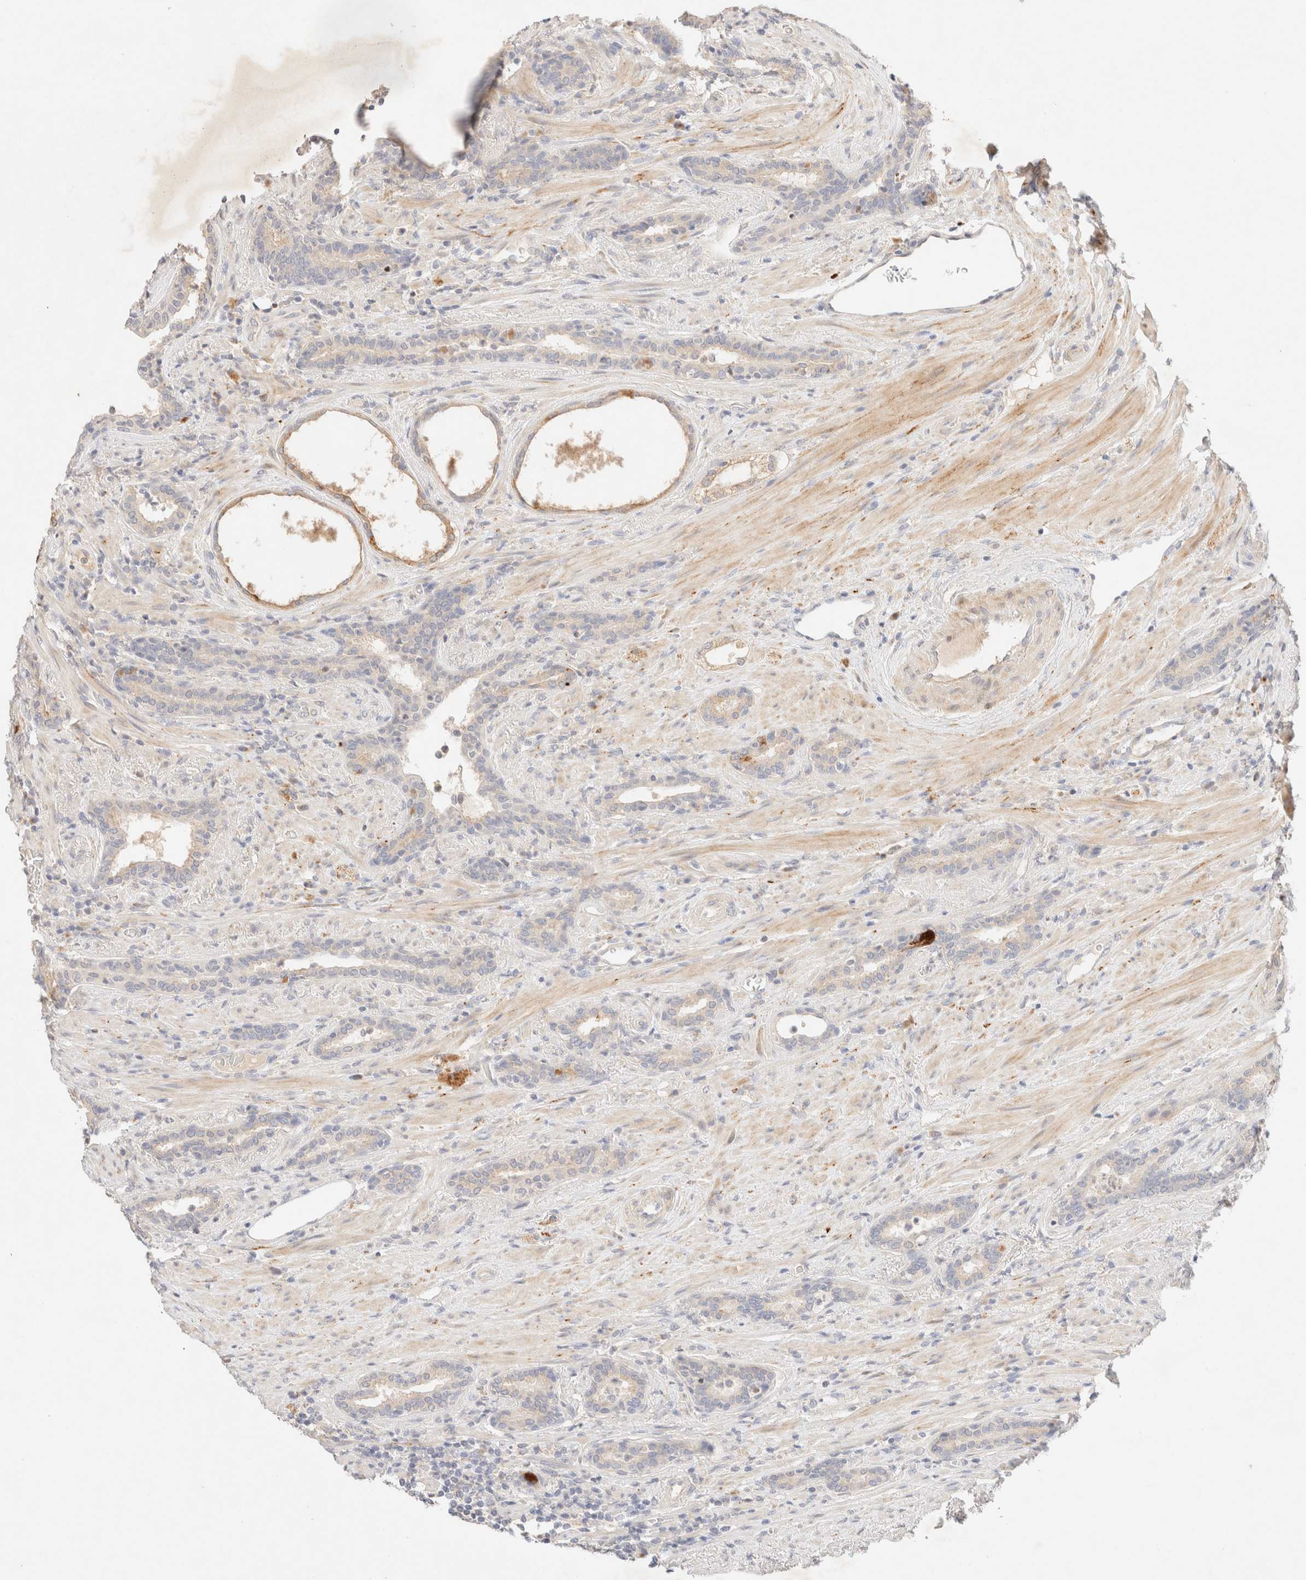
{"staining": {"intensity": "weak", "quantity": "<25%", "location": "cytoplasmic/membranous"}, "tissue": "prostate cancer", "cell_type": "Tumor cells", "image_type": "cancer", "snomed": [{"axis": "morphology", "description": "Adenocarcinoma, High grade"}, {"axis": "topography", "description": "Prostate"}], "caption": "Immunohistochemical staining of human prostate cancer (high-grade adenocarcinoma) demonstrates no significant staining in tumor cells. (Immunohistochemistry, brightfield microscopy, high magnification).", "gene": "SNTB1", "patient": {"sex": "male", "age": 71}}